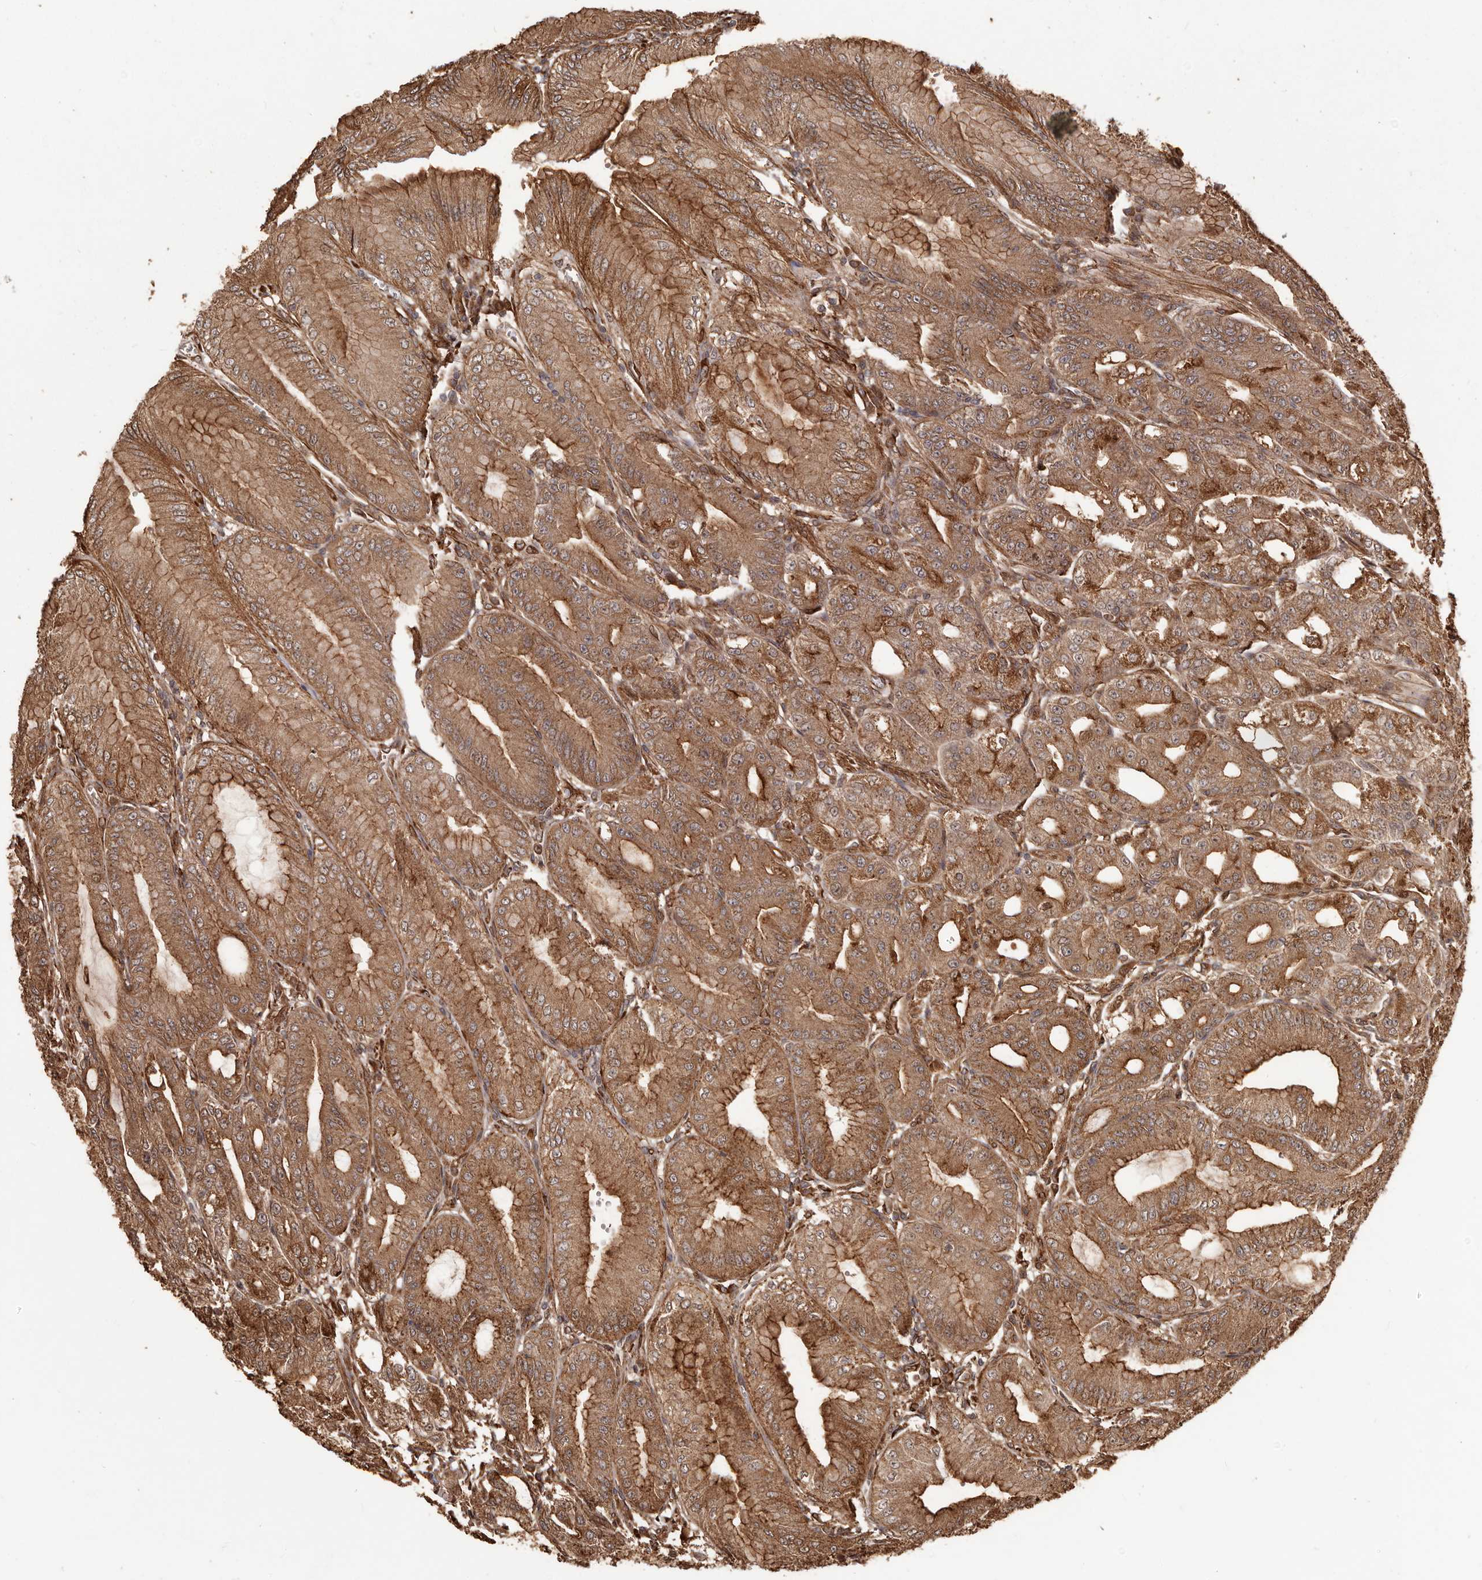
{"staining": {"intensity": "moderate", "quantity": ">75%", "location": "cytoplasmic/membranous"}, "tissue": "stomach", "cell_type": "Glandular cells", "image_type": "normal", "snomed": [{"axis": "morphology", "description": "Normal tissue, NOS"}, {"axis": "topography", "description": "Stomach, lower"}], "caption": "There is medium levels of moderate cytoplasmic/membranous staining in glandular cells of unremarkable stomach, as demonstrated by immunohistochemical staining (brown color).", "gene": "MTO1", "patient": {"sex": "male", "age": 71}}